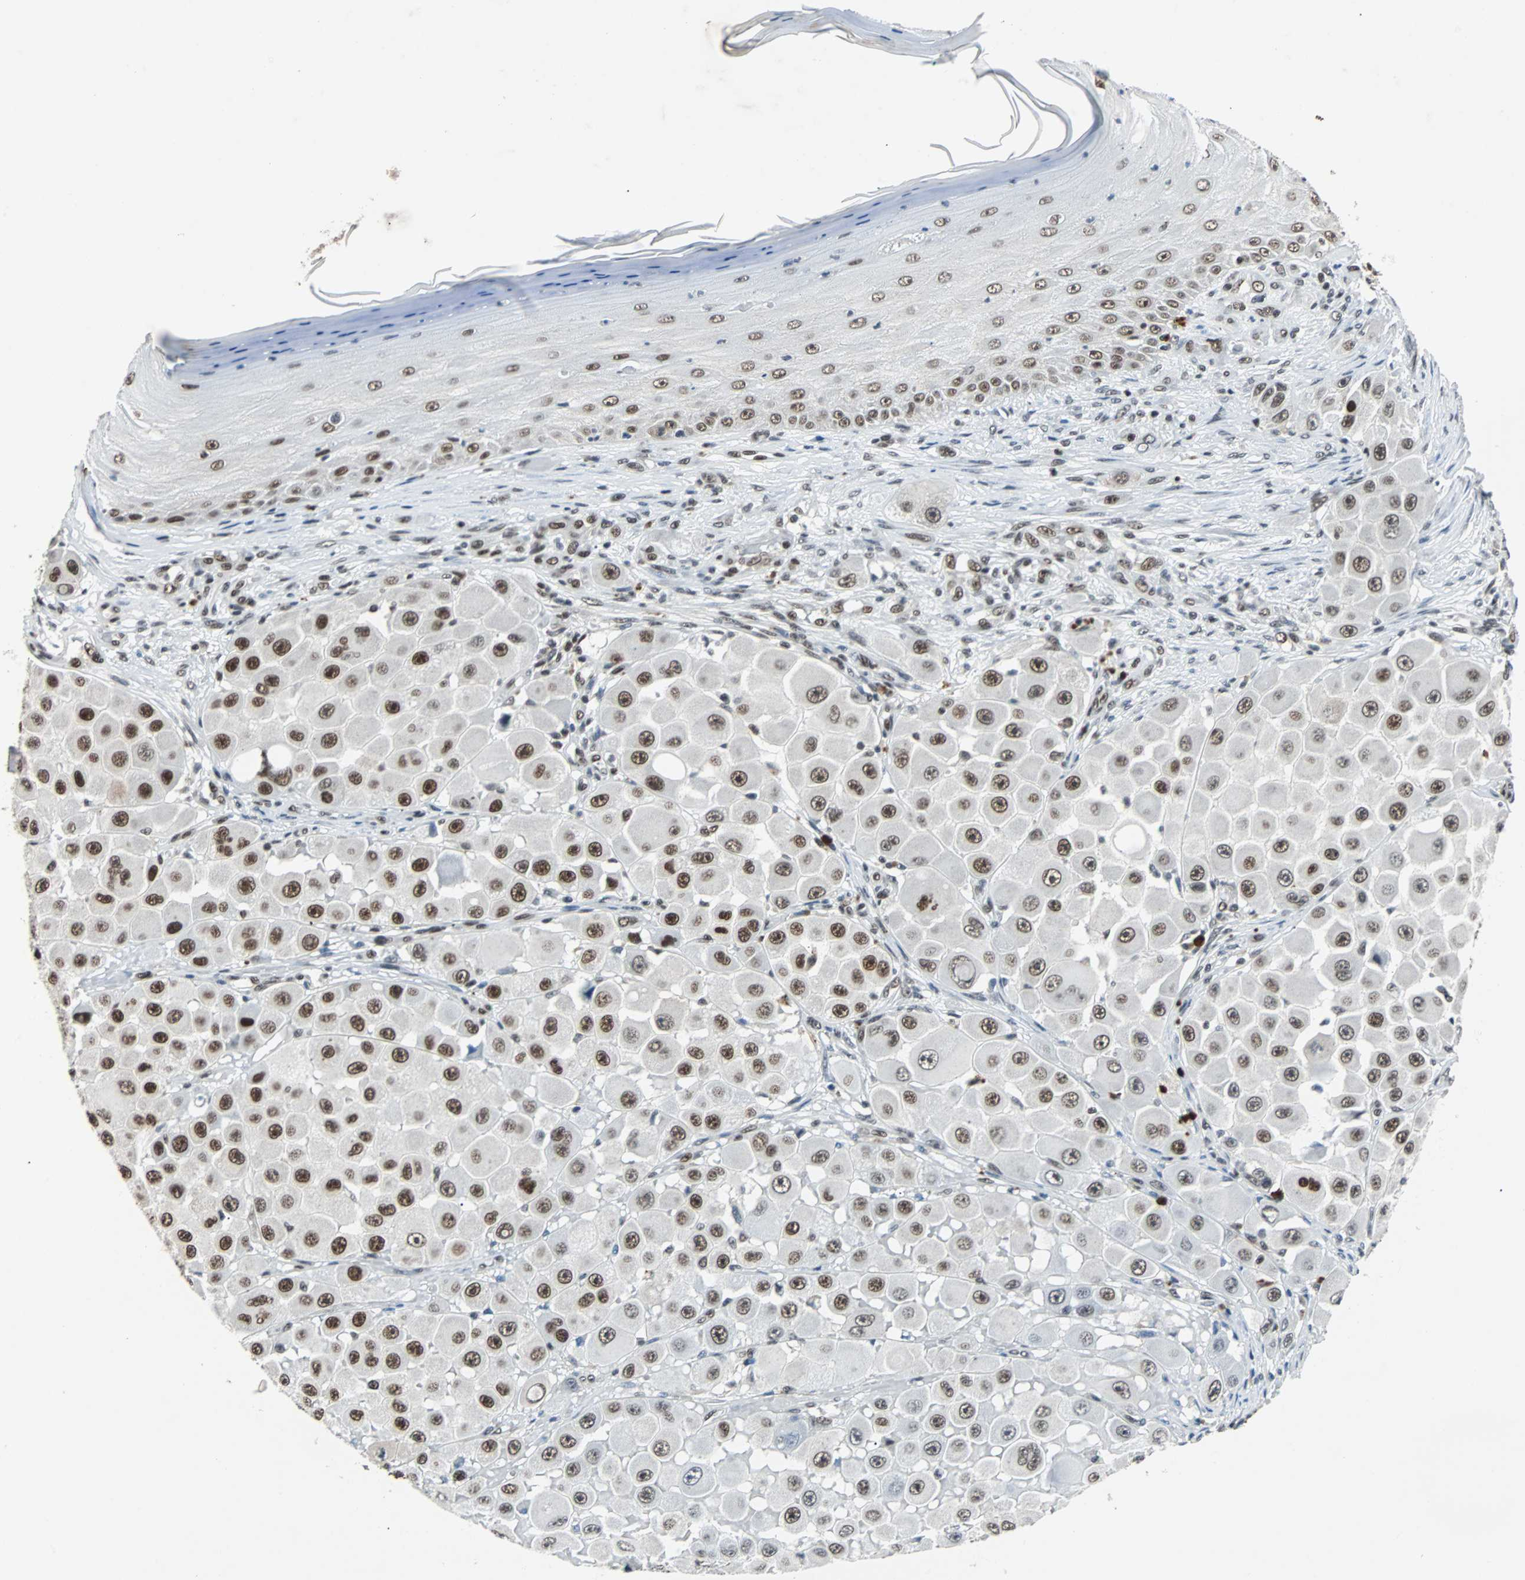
{"staining": {"intensity": "strong", "quantity": ">75%", "location": "nuclear"}, "tissue": "melanoma", "cell_type": "Tumor cells", "image_type": "cancer", "snomed": [{"axis": "morphology", "description": "Malignant melanoma, NOS"}, {"axis": "topography", "description": "Skin"}], "caption": "Tumor cells display high levels of strong nuclear expression in approximately >75% of cells in melanoma.", "gene": "GATAD2A", "patient": {"sex": "female", "age": 81}}